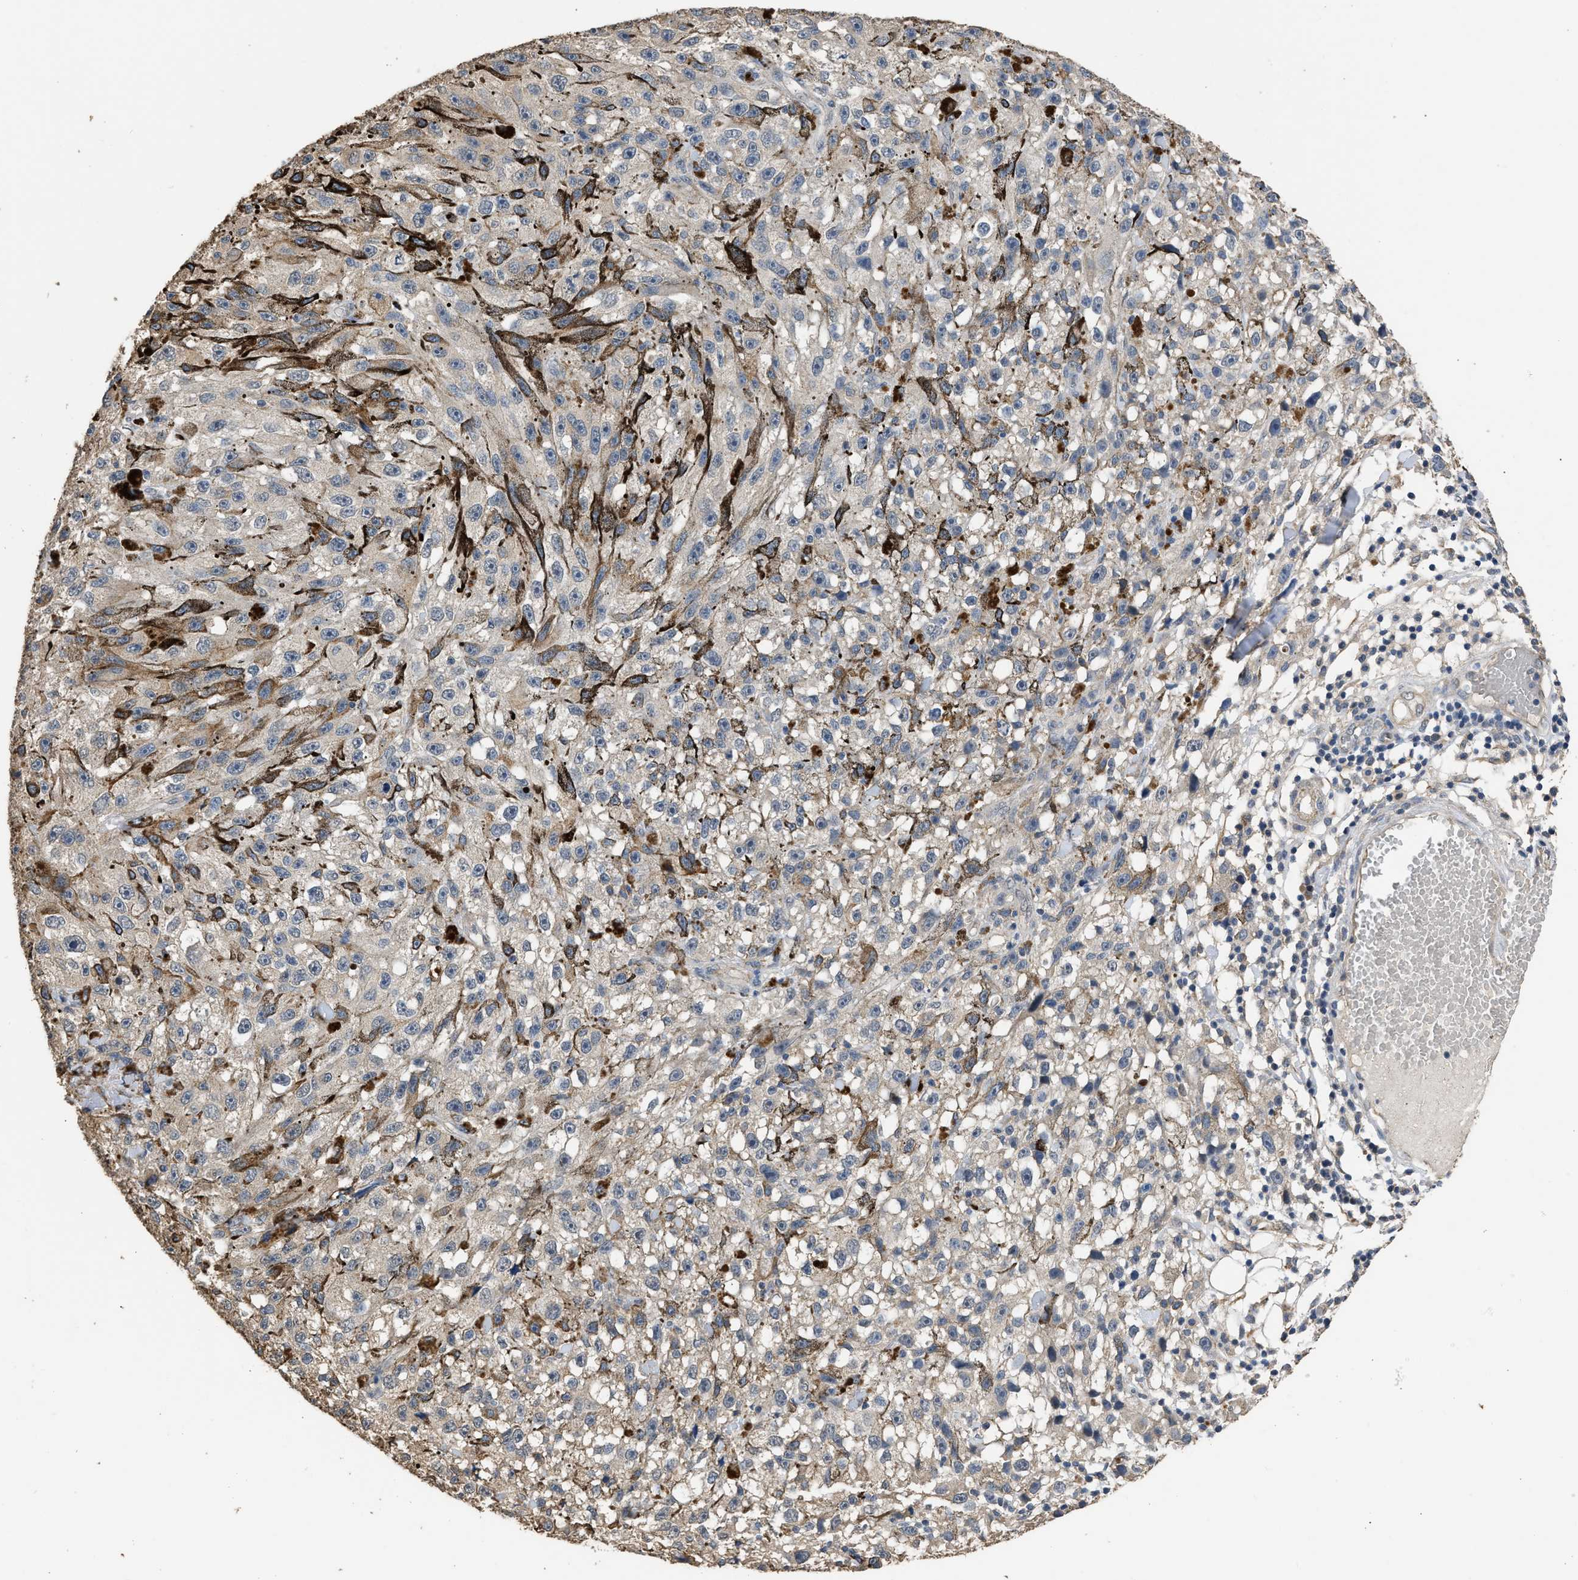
{"staining": {"intensity": "negative", "quantity": "none", "location": "none"}, "tissue": "melanoma", "cell_type": "Tumor cells", "image_type": "cancer", "snomed": [{"axis": "morphology", "description": "Malignant melanoma, NOS"}, {"axis": "topography", "description": "Skin"}], "caption": "Human melanoma stained for a protein using immunohistochemistry shows no staining in tumor cells.", "gene": "SPINT2", "patient": {"sex": "female", "age": 104}}